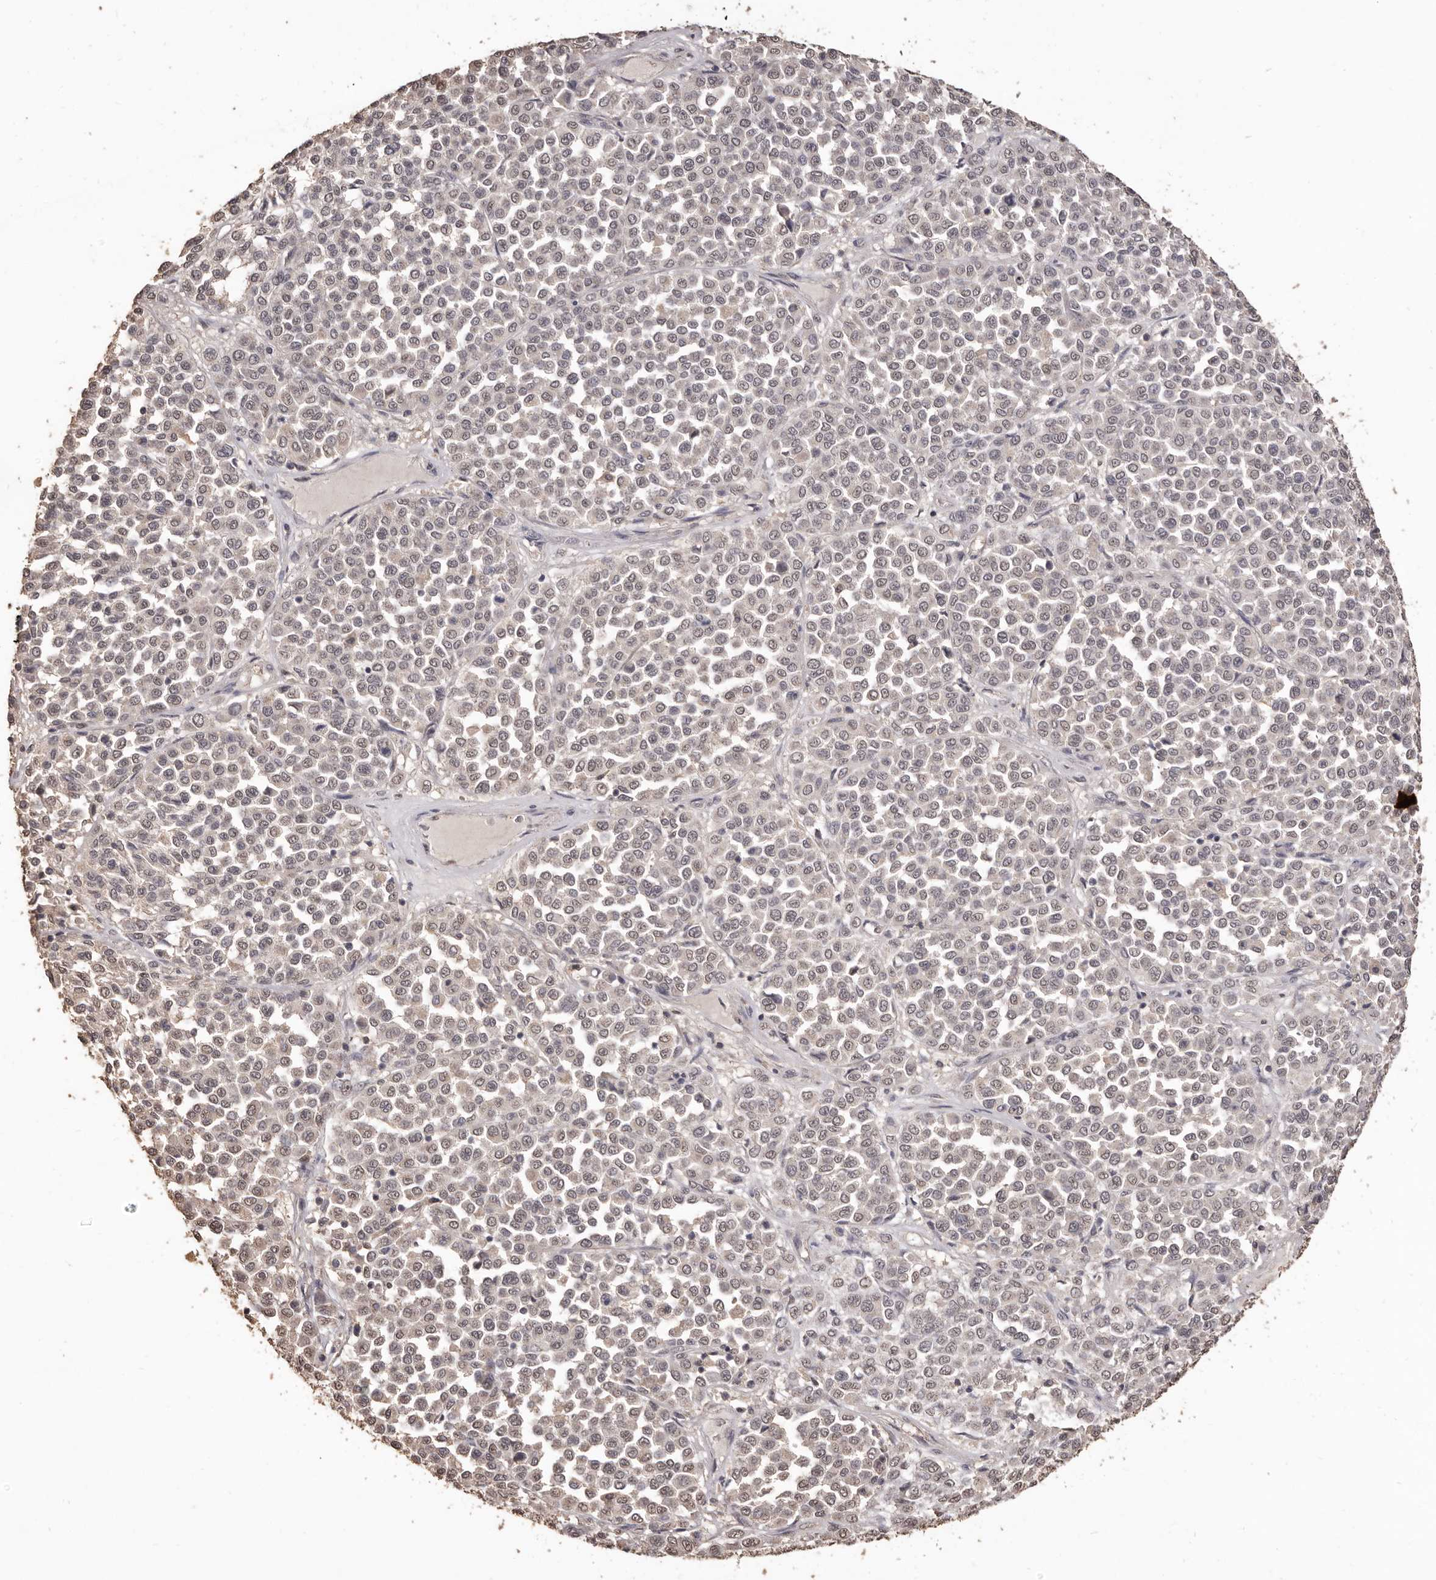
{"staining": {"intensity": "negative", "quantity": "none", "location": "none"}, "tissue": "melanoma", "cell_type": "Tumor cells", "image_type": "cancer", "snomed": [{"axis": "morphology", "description": "Malignant melanoma, Metastatic site"}, {"axis": "topography", "description": "Pancreas"}], "caption": "Melanoma stained for a protein using IHC demonstrates no staining tumor cells.", "gene": "INAVA", "patient": {"sex": "female", "age": 30}}